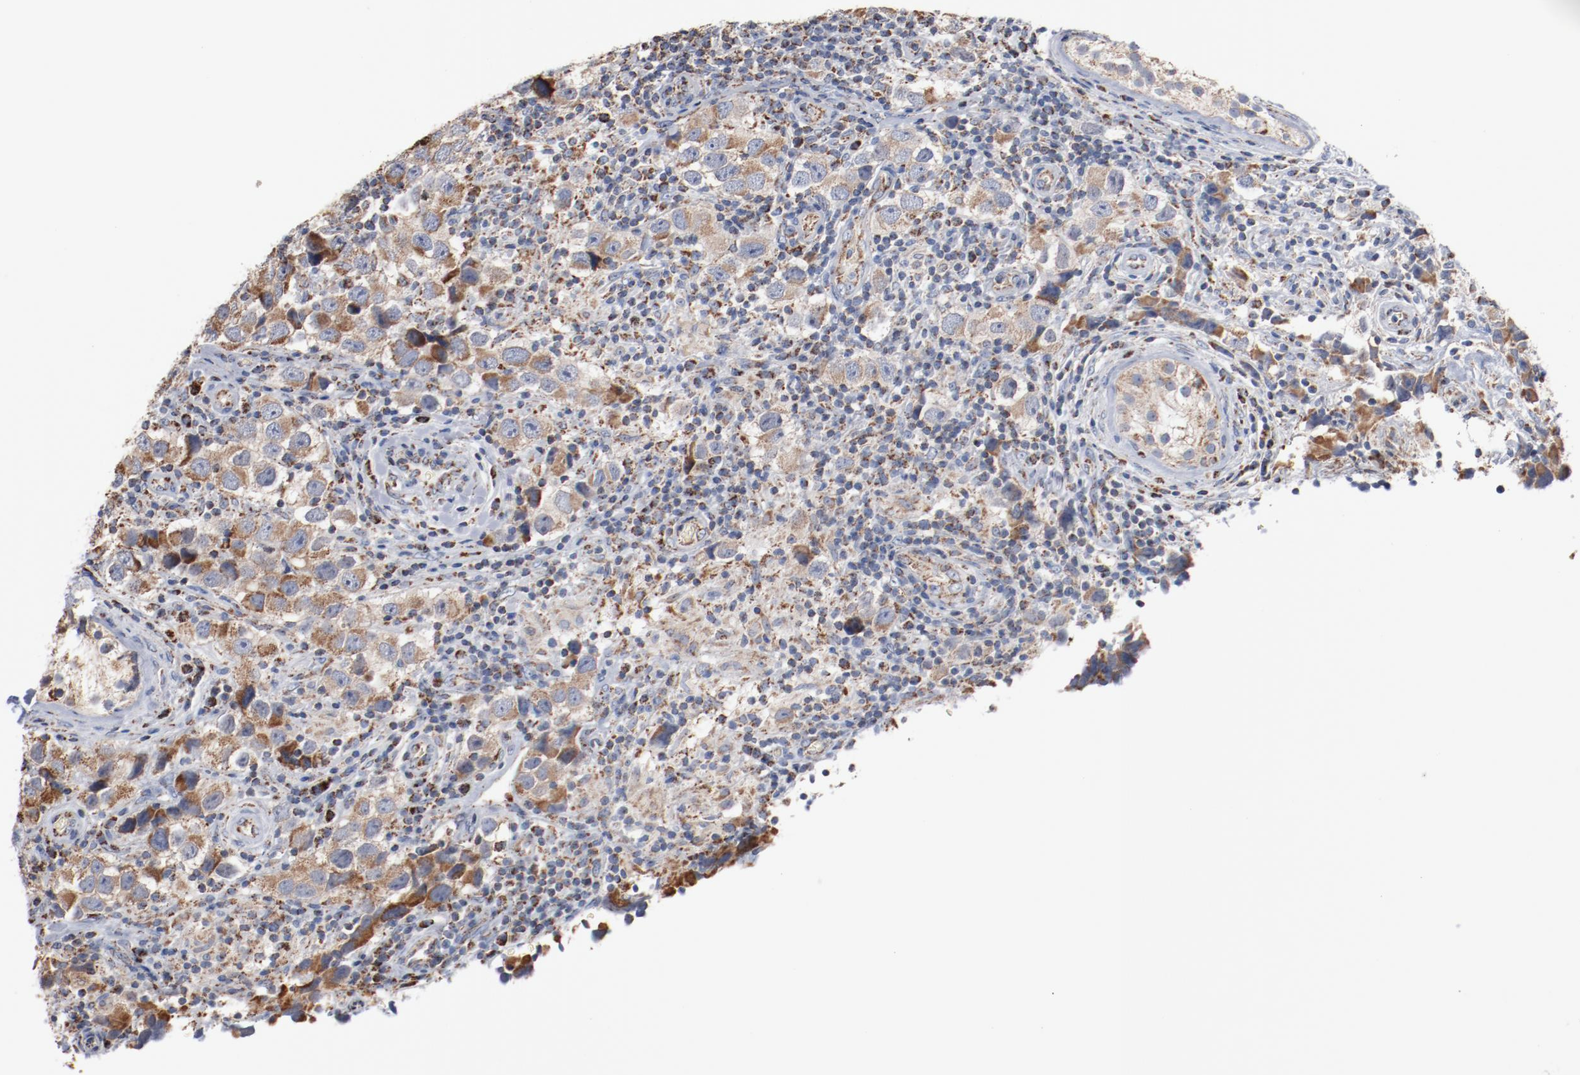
{"staining": {"intensity": "weak", "quantity": ">75%", "location": "cytoplasmic/membranous"}, "tissue": "testis cancer", "cell_type": "Tumor cells", "image_type": "cancer", "snomed": [{"axis": "morphology", "description": "Carcinoma, Embryonal, NOS"}, {"axis": "topography", "description": "Testis"}], "caption": "Protein expression analysis of human embryonal carcinoma (testis) reveals weak cytoplasmic/membranous positivity in approximately >75% of tumor cells. (IHC, brightfield microscopy, high magnification).", "gene": "NDUFS4", "patient": {"sex": "male", "age": 21}}